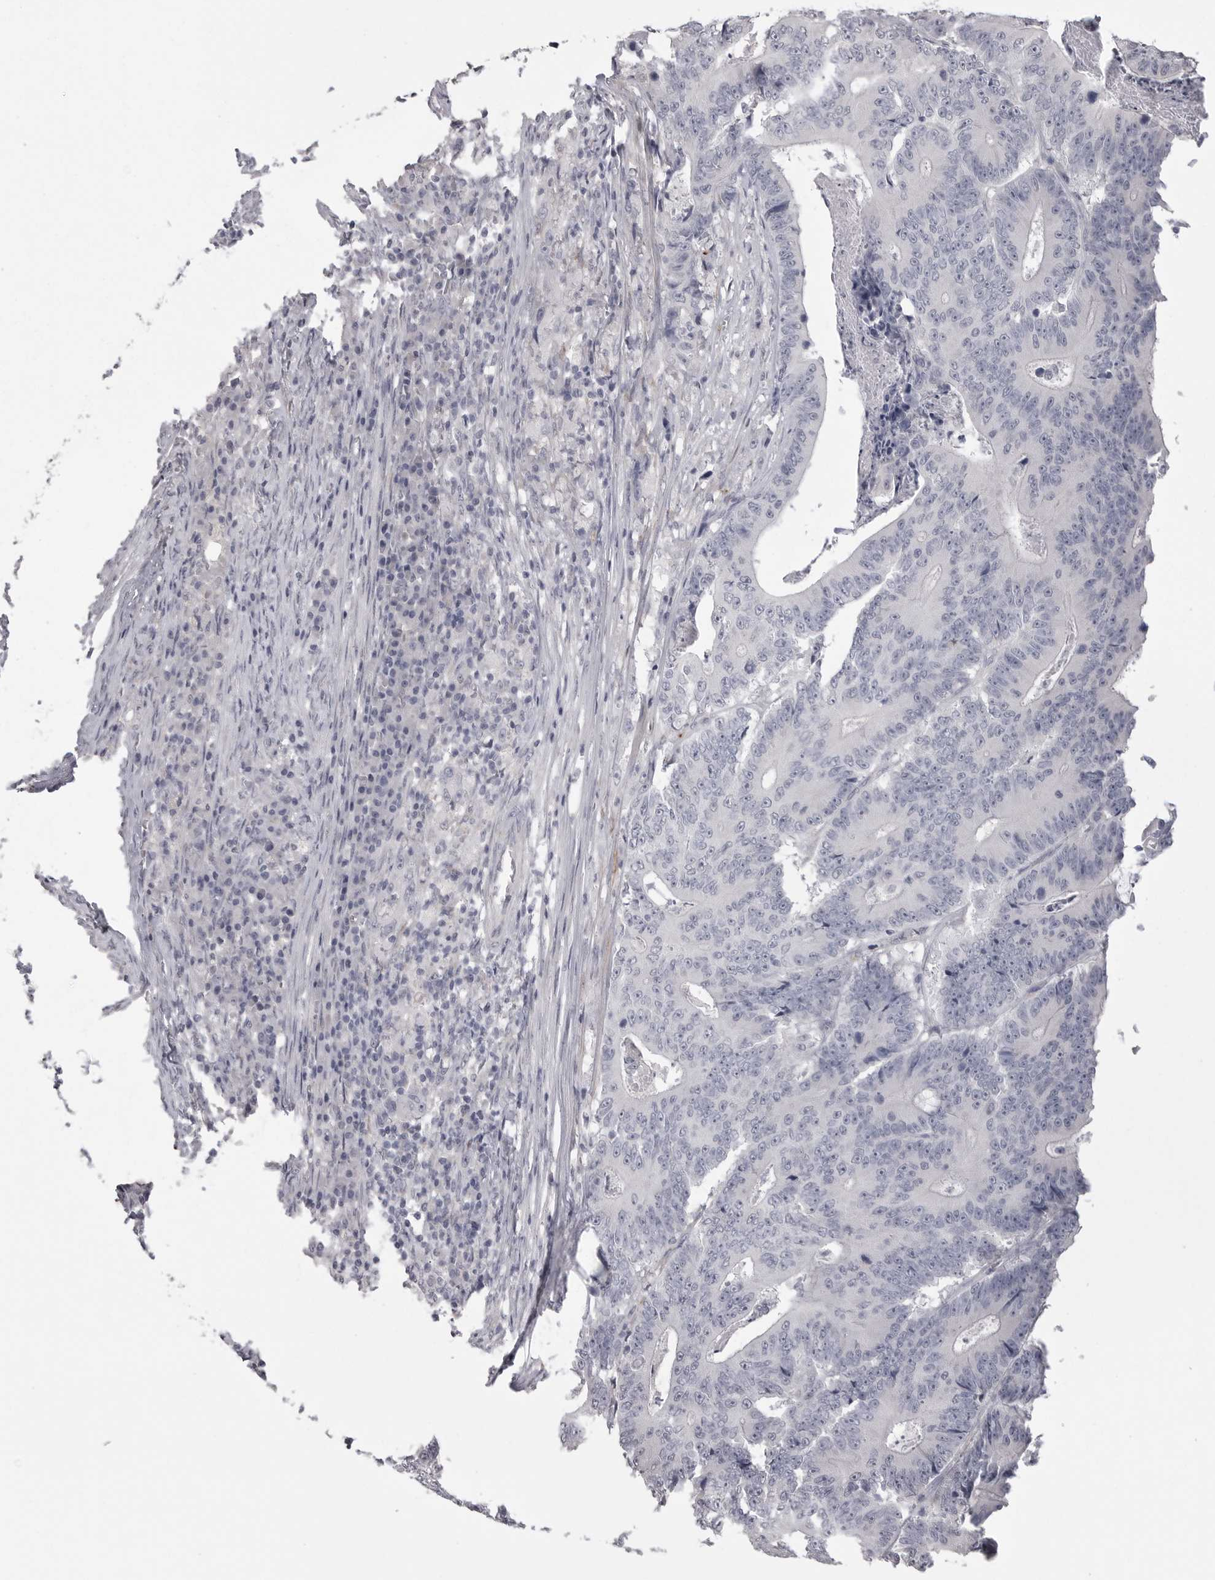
{"staining": {"intensity": "negative", "quantity": "none", "location": "none"}, "tissue": "colorectal cancer", "cell_type": "Tumor cells", "image_type": "cancer", "snomed": [{"axis": "morphology", "description": "Adenocarcinoma, NOS"}, {"axis": "topography", "description": "Colon"}], "caption": "A photomicrograph of human adenocarcinoma (colorectal) is negative for staining in tumor cells. The staining was performed using DAB to visualize the protein expression in brown, while the nuclei were stained in blue with hematoxylin (Magnification: 20x).", "gene": "SERPING1", "patient": {"sex": "male", "age": 83}}